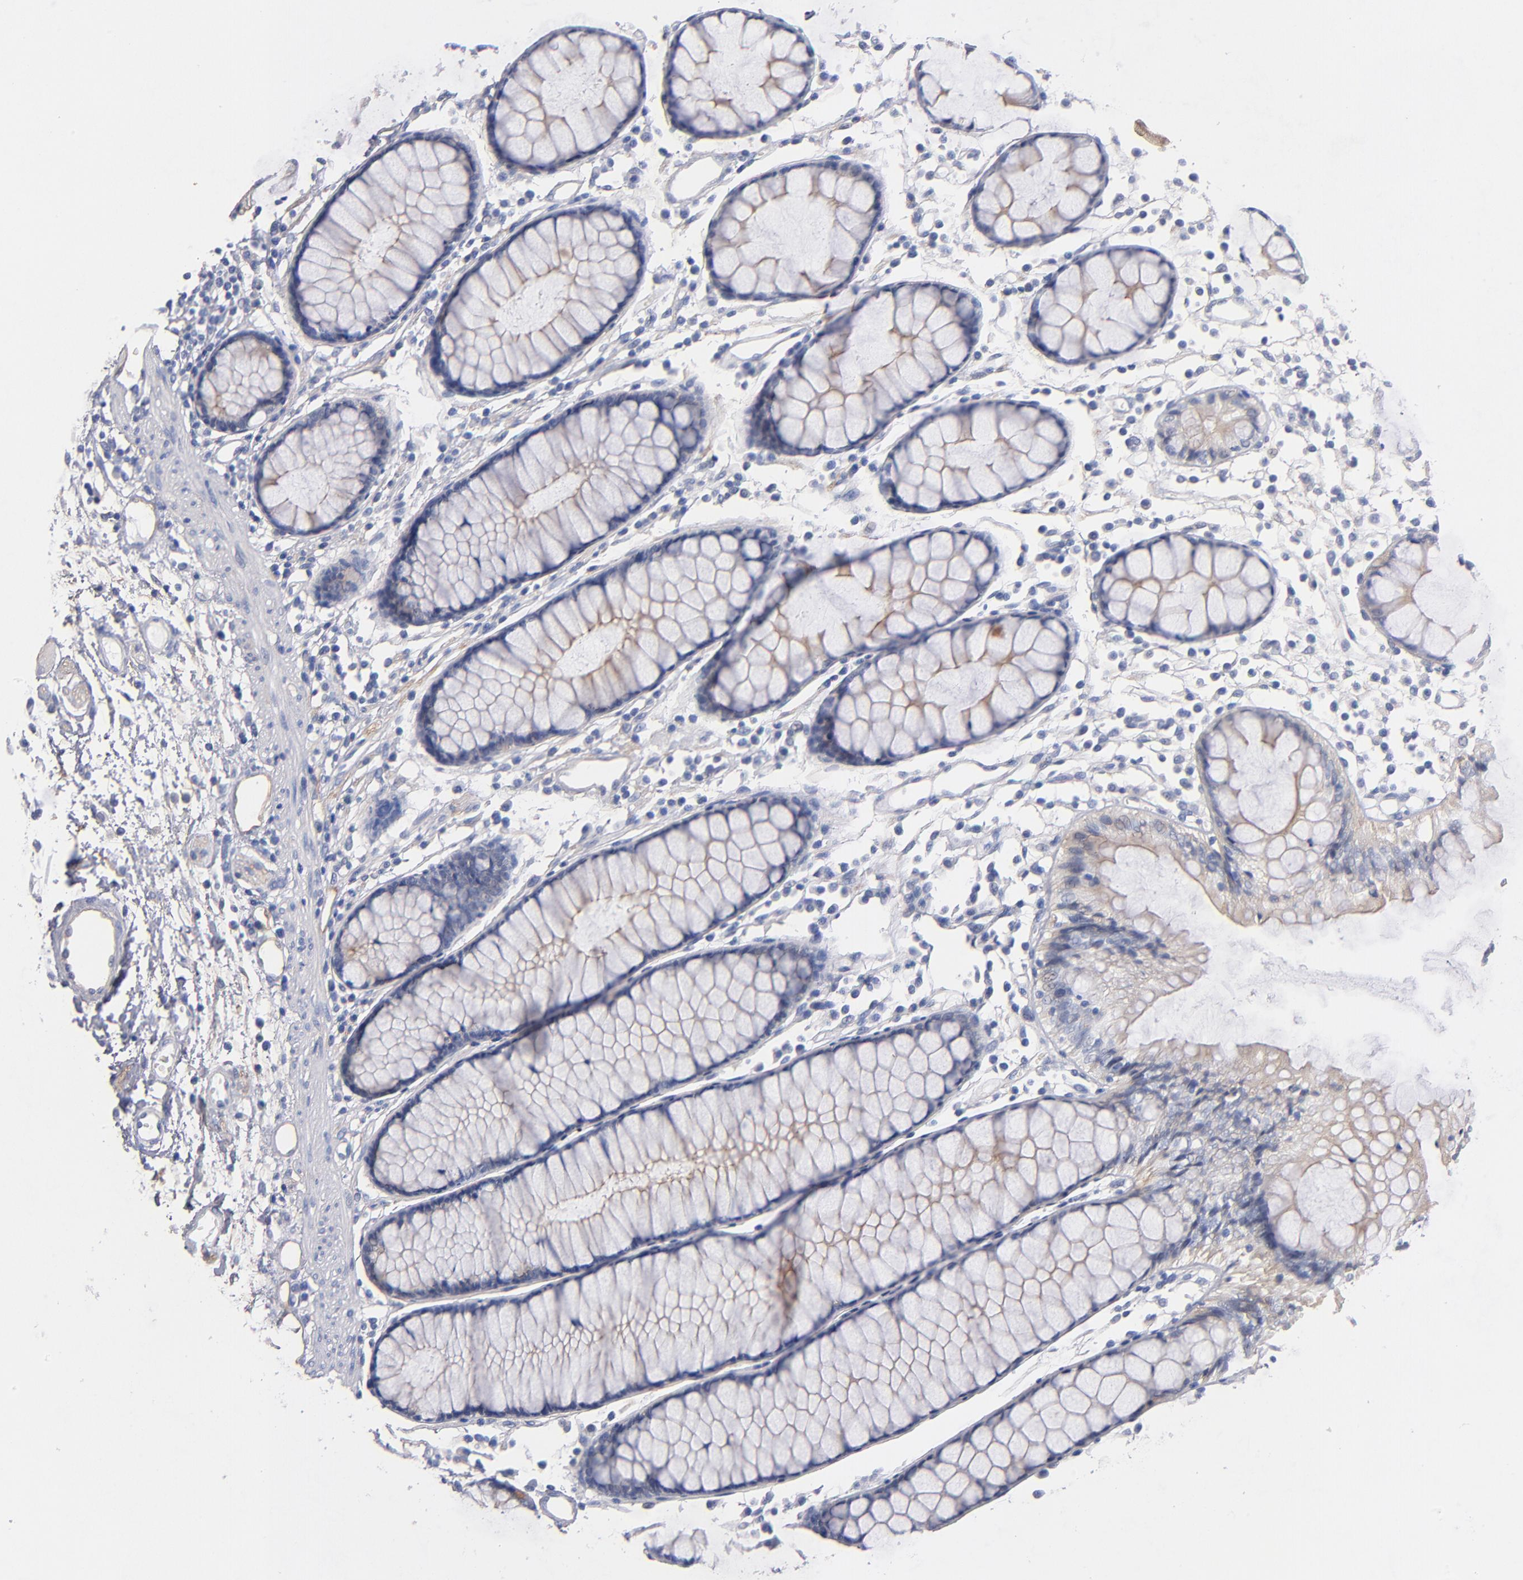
{"staining": {"intensity": "weak", "quantity": ">75%", "location": "cytoplasmic/membranous"}, "tissue": "colon", "cell_type": "Endothelial cells", "image_type": "normal", "snomed": [{"axis": "morphology", "description": "Normal tissue, NOS"}, {"axis": "topography", "description": "Colon"}], "caption": "Unremarkable colon demonstrates weak cytoplasmic/membranous staining in about >75% of endothelial cells.", "gene": "PLSCR4", "patient": {"sex": "female", "age": 78}}